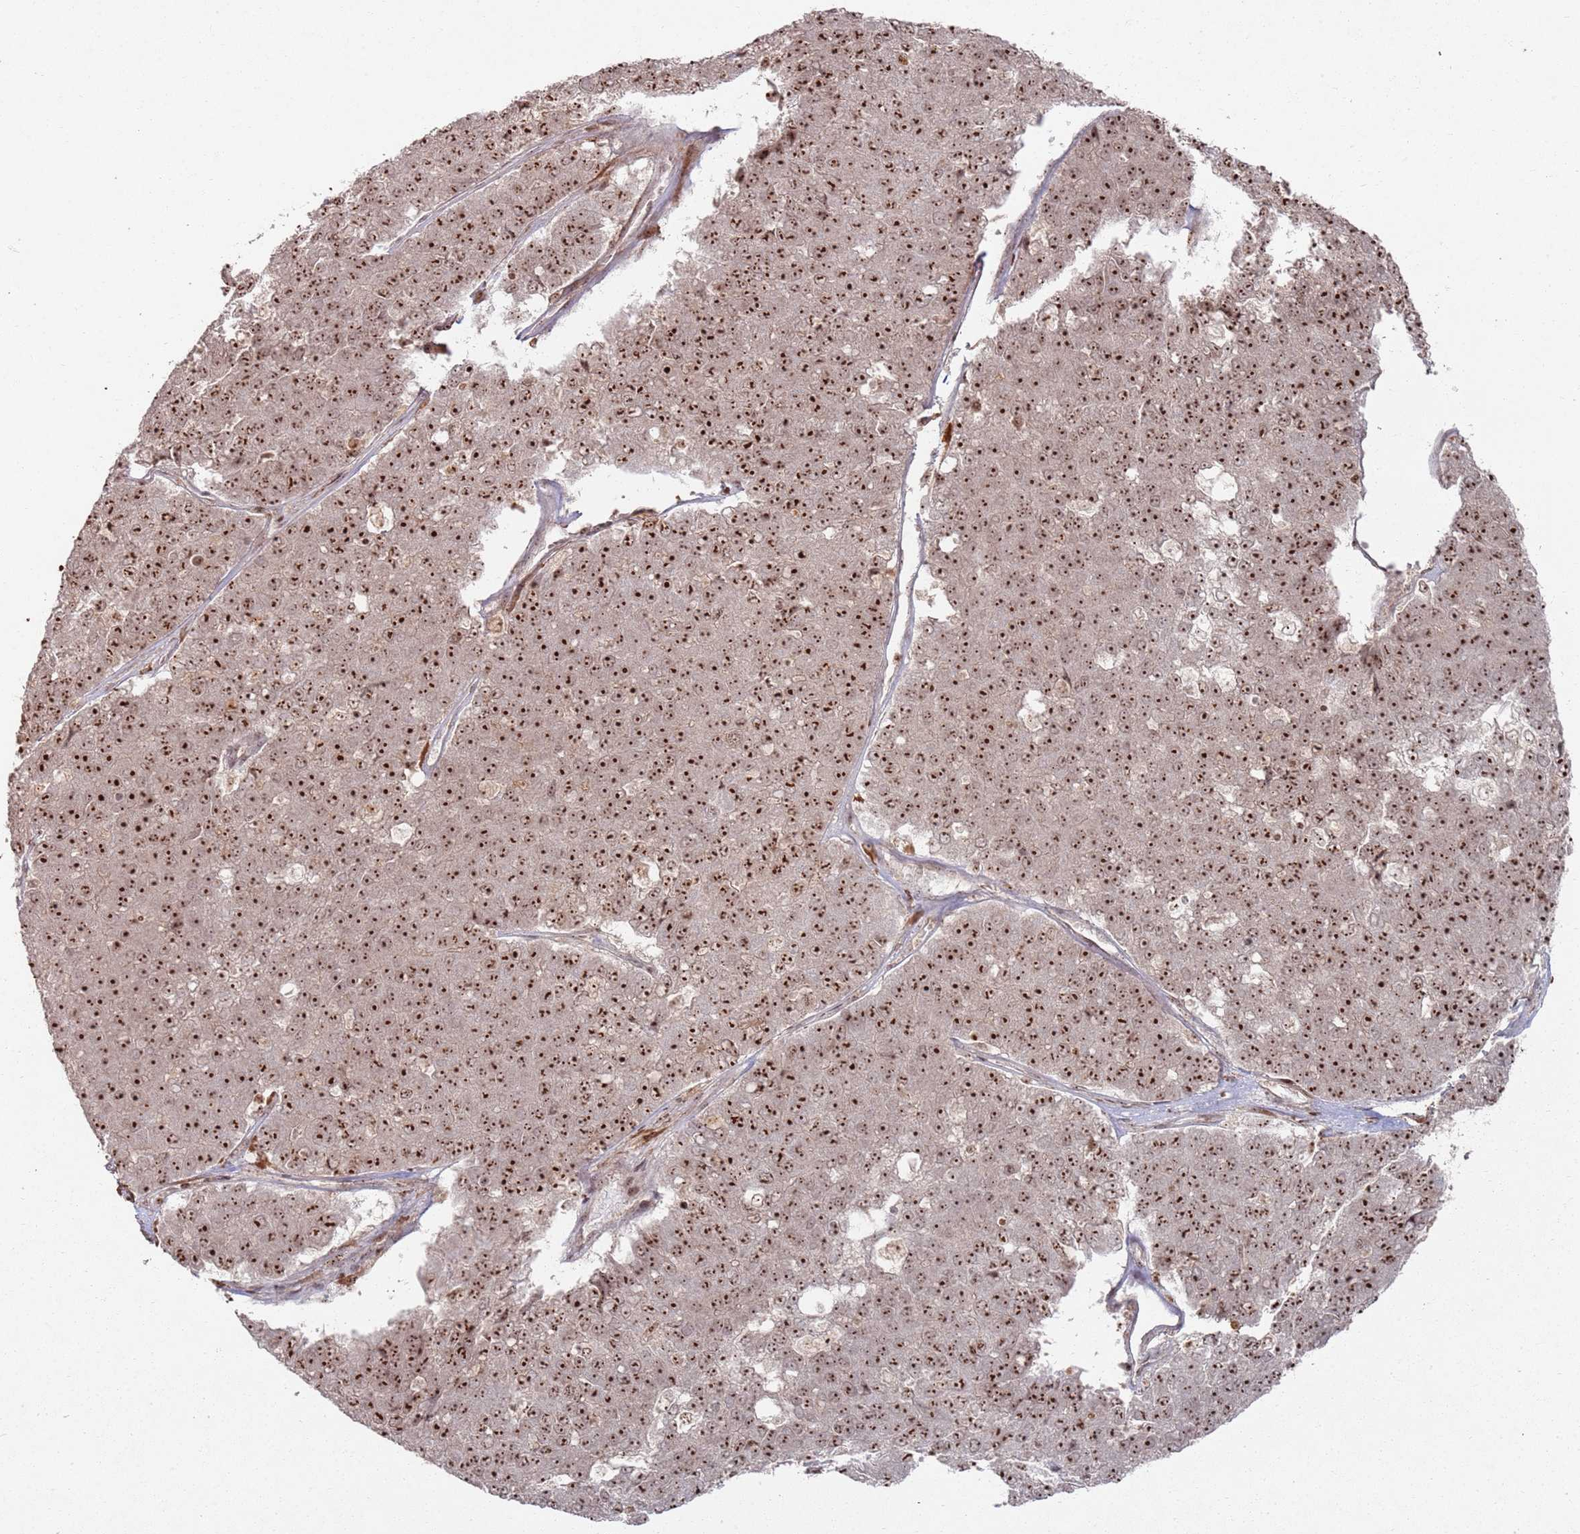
{"staining": {"intensity": "strong", "quantity": ">75%", "location": "nuclear"}, "tissue": "pancreatic cancer", "cell_type": "Tumor cells", "image_type": "cancer", "snomed": [{"axis": "morphology", "description": "Adenocarcinoma, NOS"}, {"axis": "topography", "description": "Pancreas"}], "caption": "Pancreatic cancer (adenocarcinoma) stained with a protein marker displays strong staining in tumor cells.", "gene": "UTP11", "patient": {"sex": "male", "age": 50}}